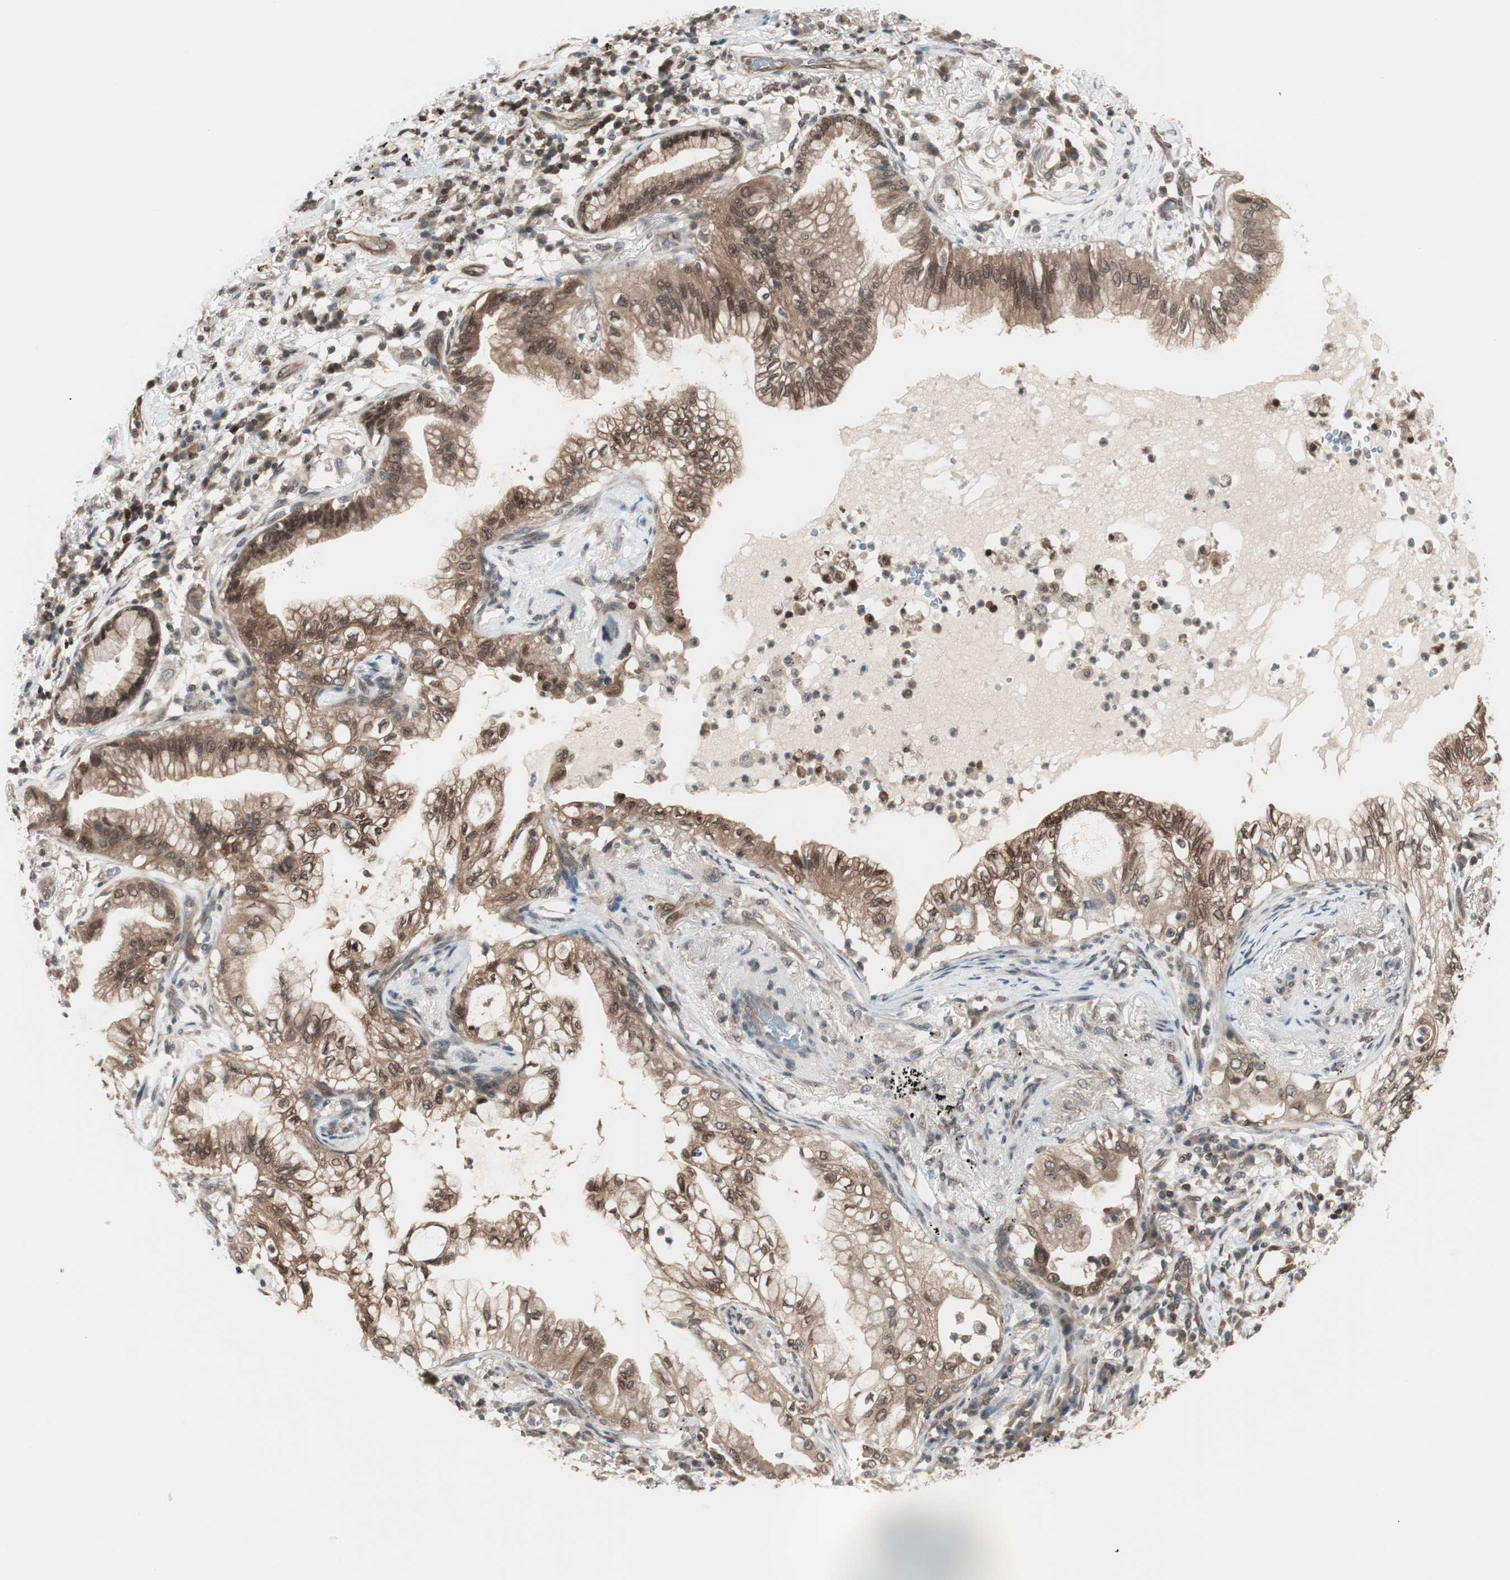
{"staining": {"intensity": "moderate", "quantity": ">75%", "location": "cytoplasmic/membranous,nuclear"}, "tissue": "lung cancer", "cell_type": "Tumor cells", "image_type": "cancer", "snomed": [{"axis": "morphology", "description": "Adenocarcinoma, NOS"}, {"axis": "topography", "description": "Lung"}], "caption": "Immunohistochemistry (IHC) (DAB (3,3'-diaminobenzidine)) staining of lung adenocarcinoma exhibits moderate cytoplasmic/membranous and nuclear protein expression in approximately >75% of tumor cells.", "gene": "UBE2I", "patient": {"sex": "female", "age": 70}}